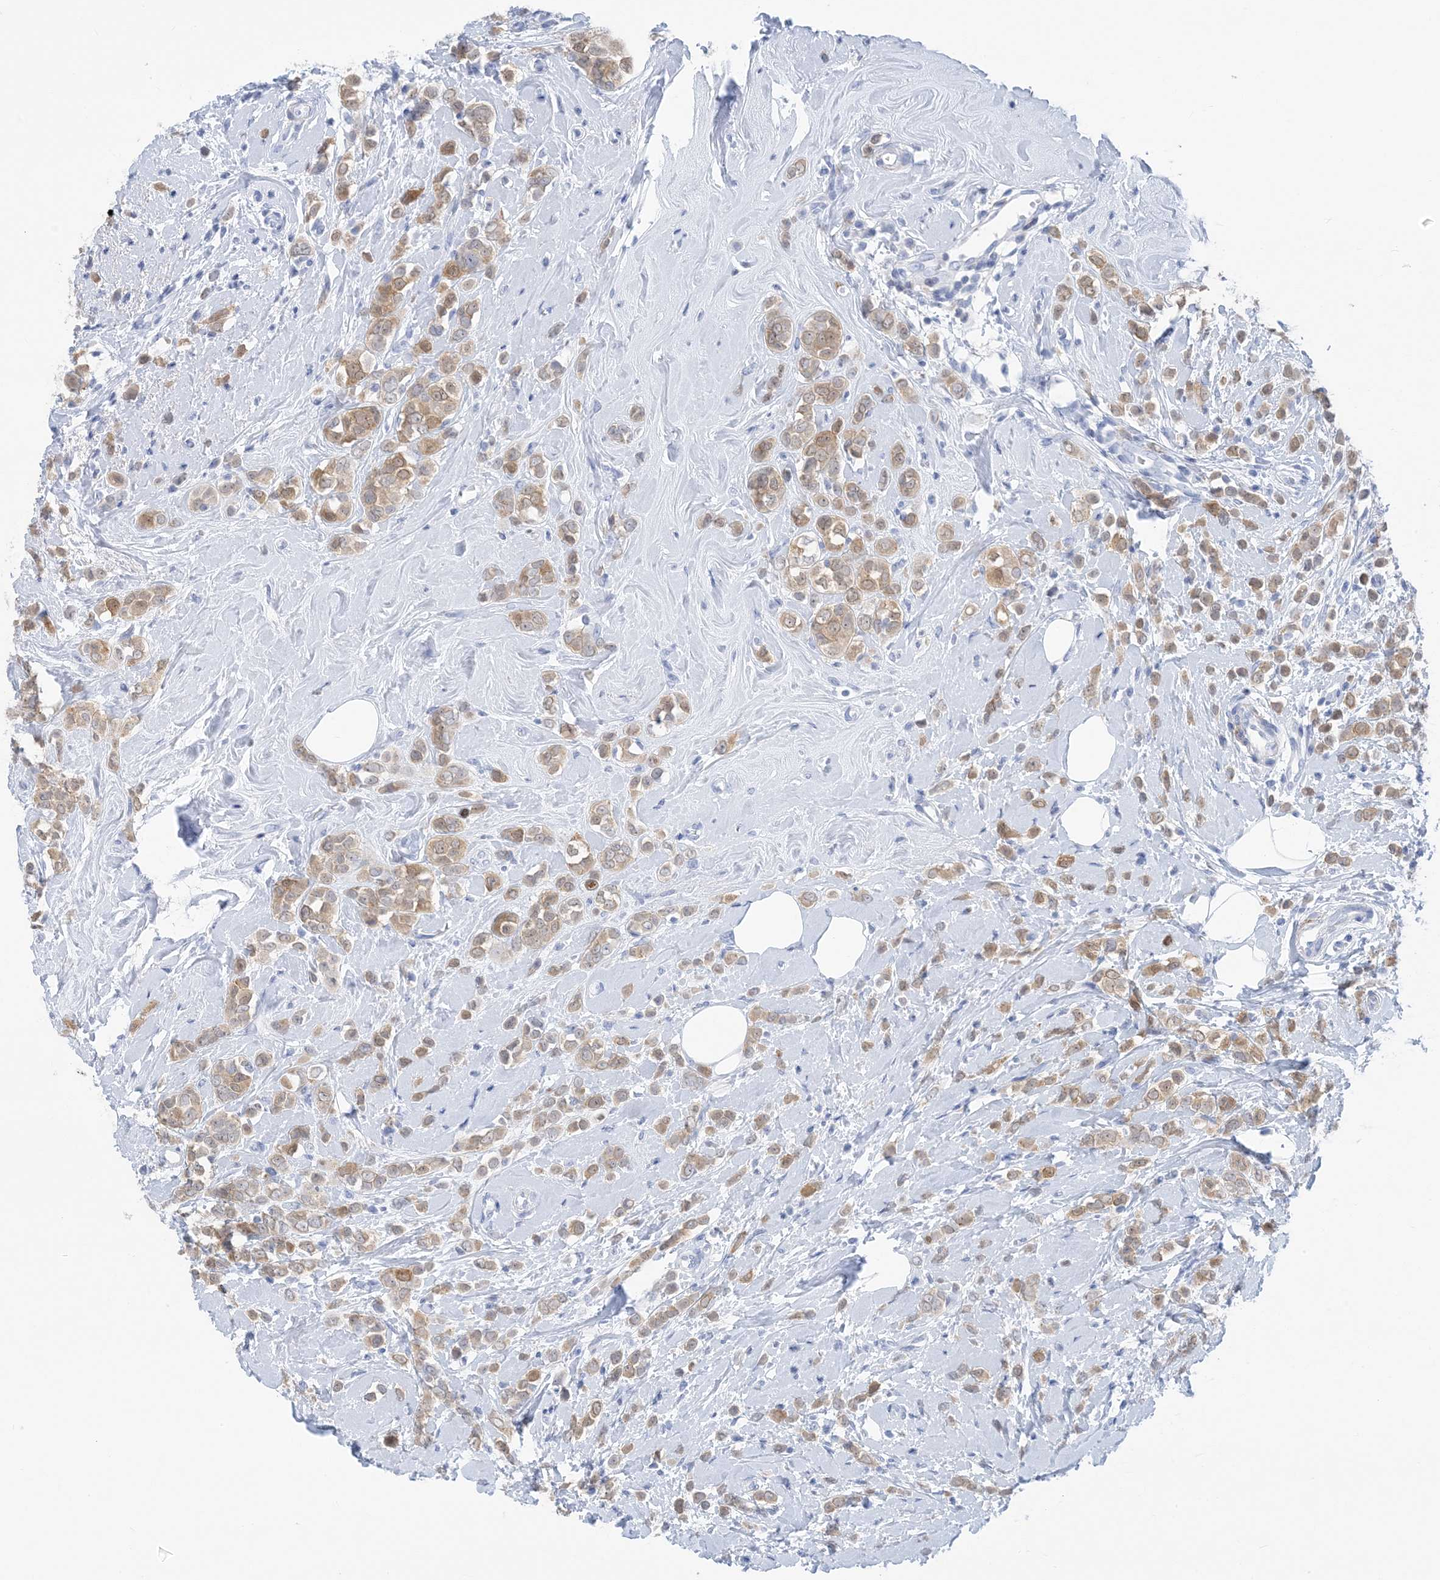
{"staining": {"intensity": "moderate", "quantity": ">75%", "location": "cytoplasmic/membranous"}, "tissue": "breast cancer", "cell_type": "Tumor cells", "image_type": "cancer", "snomed": [{"axis": "morphology", "description": "Lobular carcinoma"}, {"axis": "topography", "description": "Breast"}], "caption": "This image reveals immunohistochemistry staining of lobular carcinoma (breast), with medium moderate cytoplasmic/membranous staining in about >75% of tumor cells.", "gene": "SH3YL1", "patient": {"sex": "female", "age": 47}}